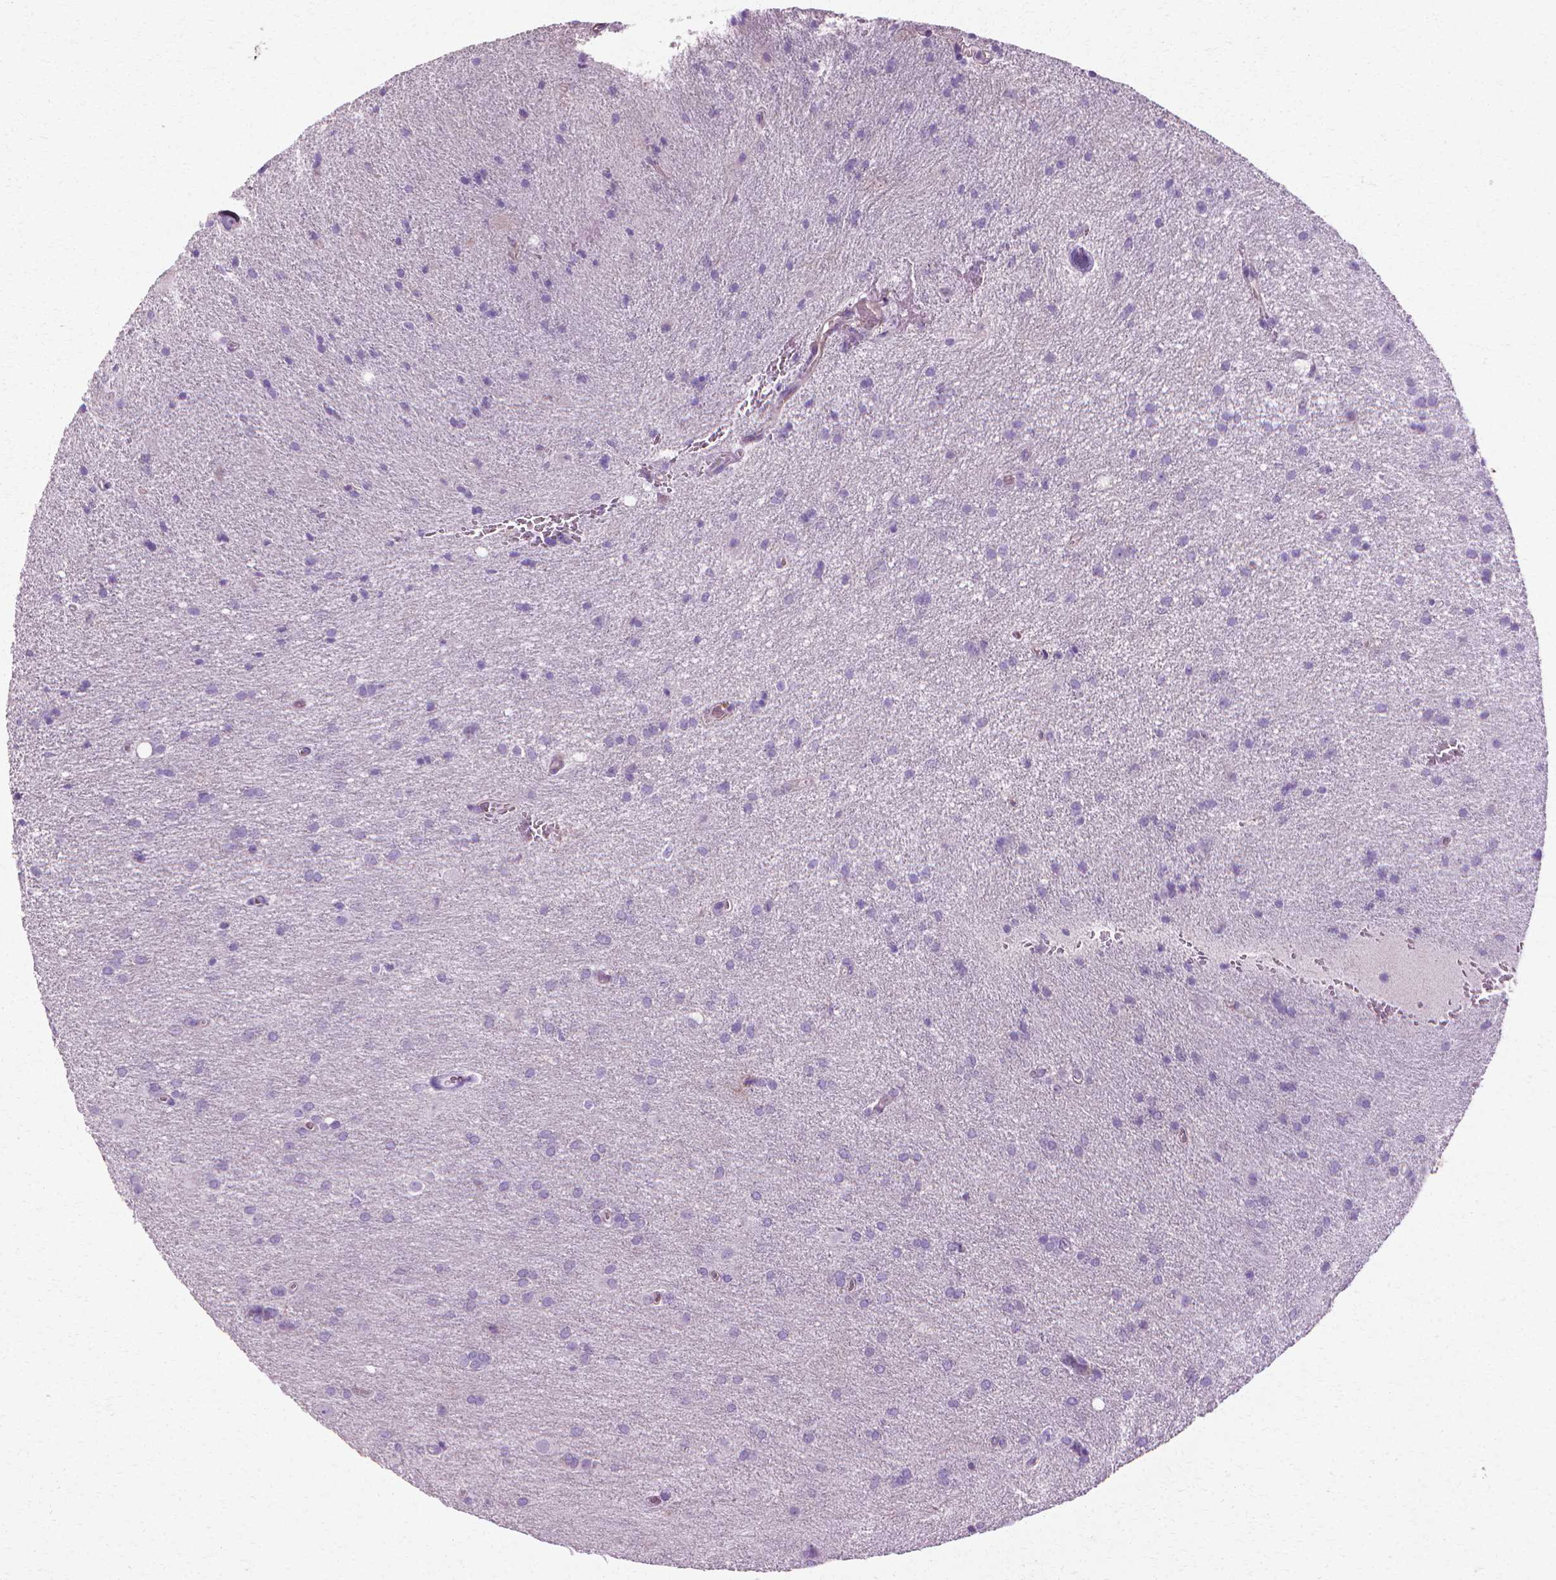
{"staining": {"intensity": "negative", "quantity": "none", "location": "none"}, "tissue": "glioma", "cell_type": "Tumor cells", "image_type": "cancer", "snomed": [{"axis": "morphology", "description": "Glioma, malignant, Low grade"}, {"axis": "topography", "description": "Brain"}], "caption": "Immunohistochemistry photomicrograph of human malignant glioma (low-grade) stained for a protein (brown), which exhibits no expression in tumor cells.", "gene": "CFAP157", "patient": {"sex": "male", "age": 58}}